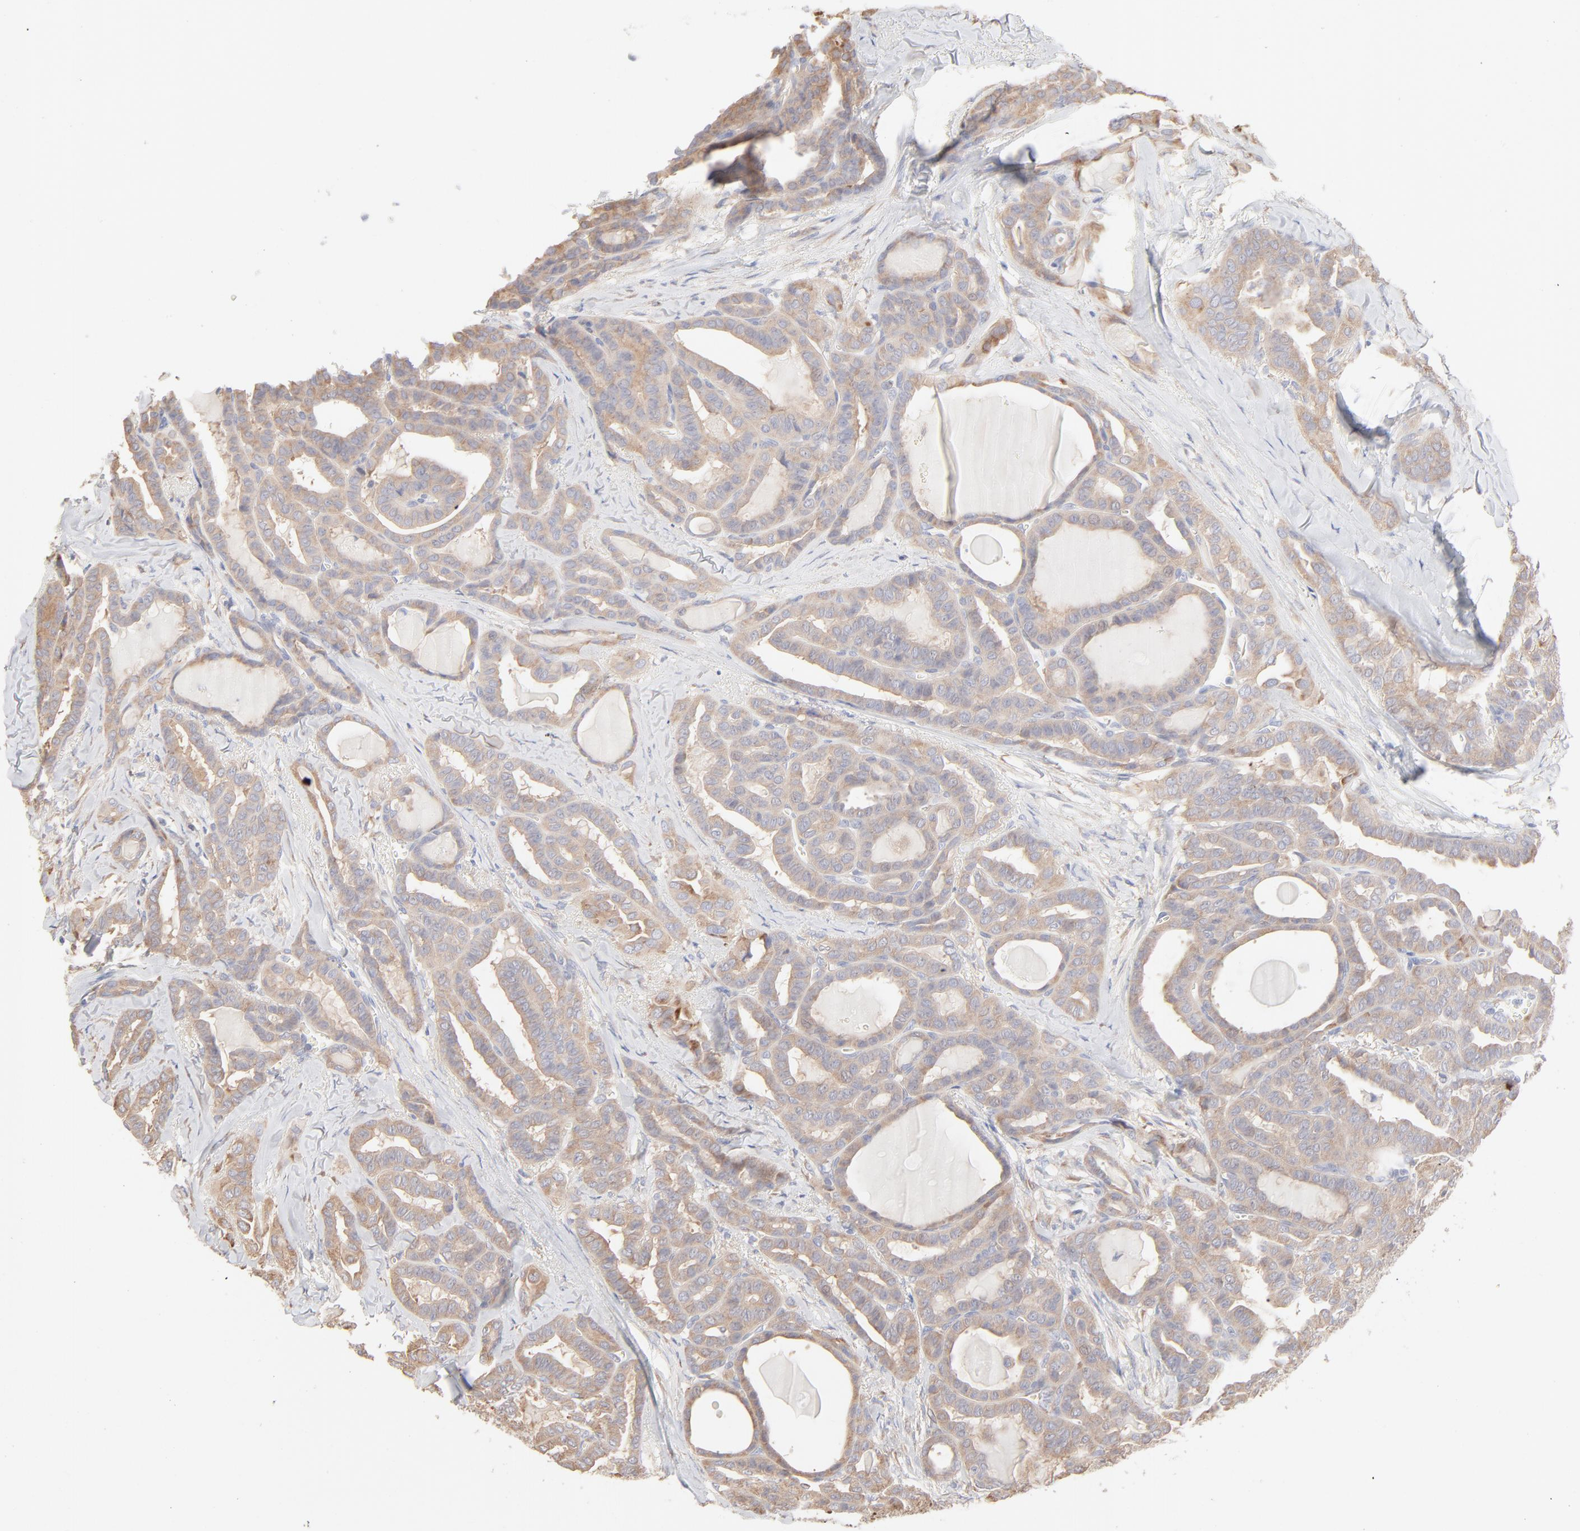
{"staining": {"intensity": "moderate", "quantity": ">75%", "location": "cytoplasmic/membranous"}, "tissue": "thyroid cancer", "cell_type": "Tumor cells", "image_type": "cancer", "snomed": [{"axis": "morphology", "description": "Carcinoma, NOS"}, {"axis": "topography", "description": "Thyroid gland"}], "caption": "This is an image of IHC staining of thyroid carcinoma, which shows moderate staining in the cytoplasmic/membranous of tumor cells.", "gene": "RPS21", "patient": {"sex": "female", "age": 91}}